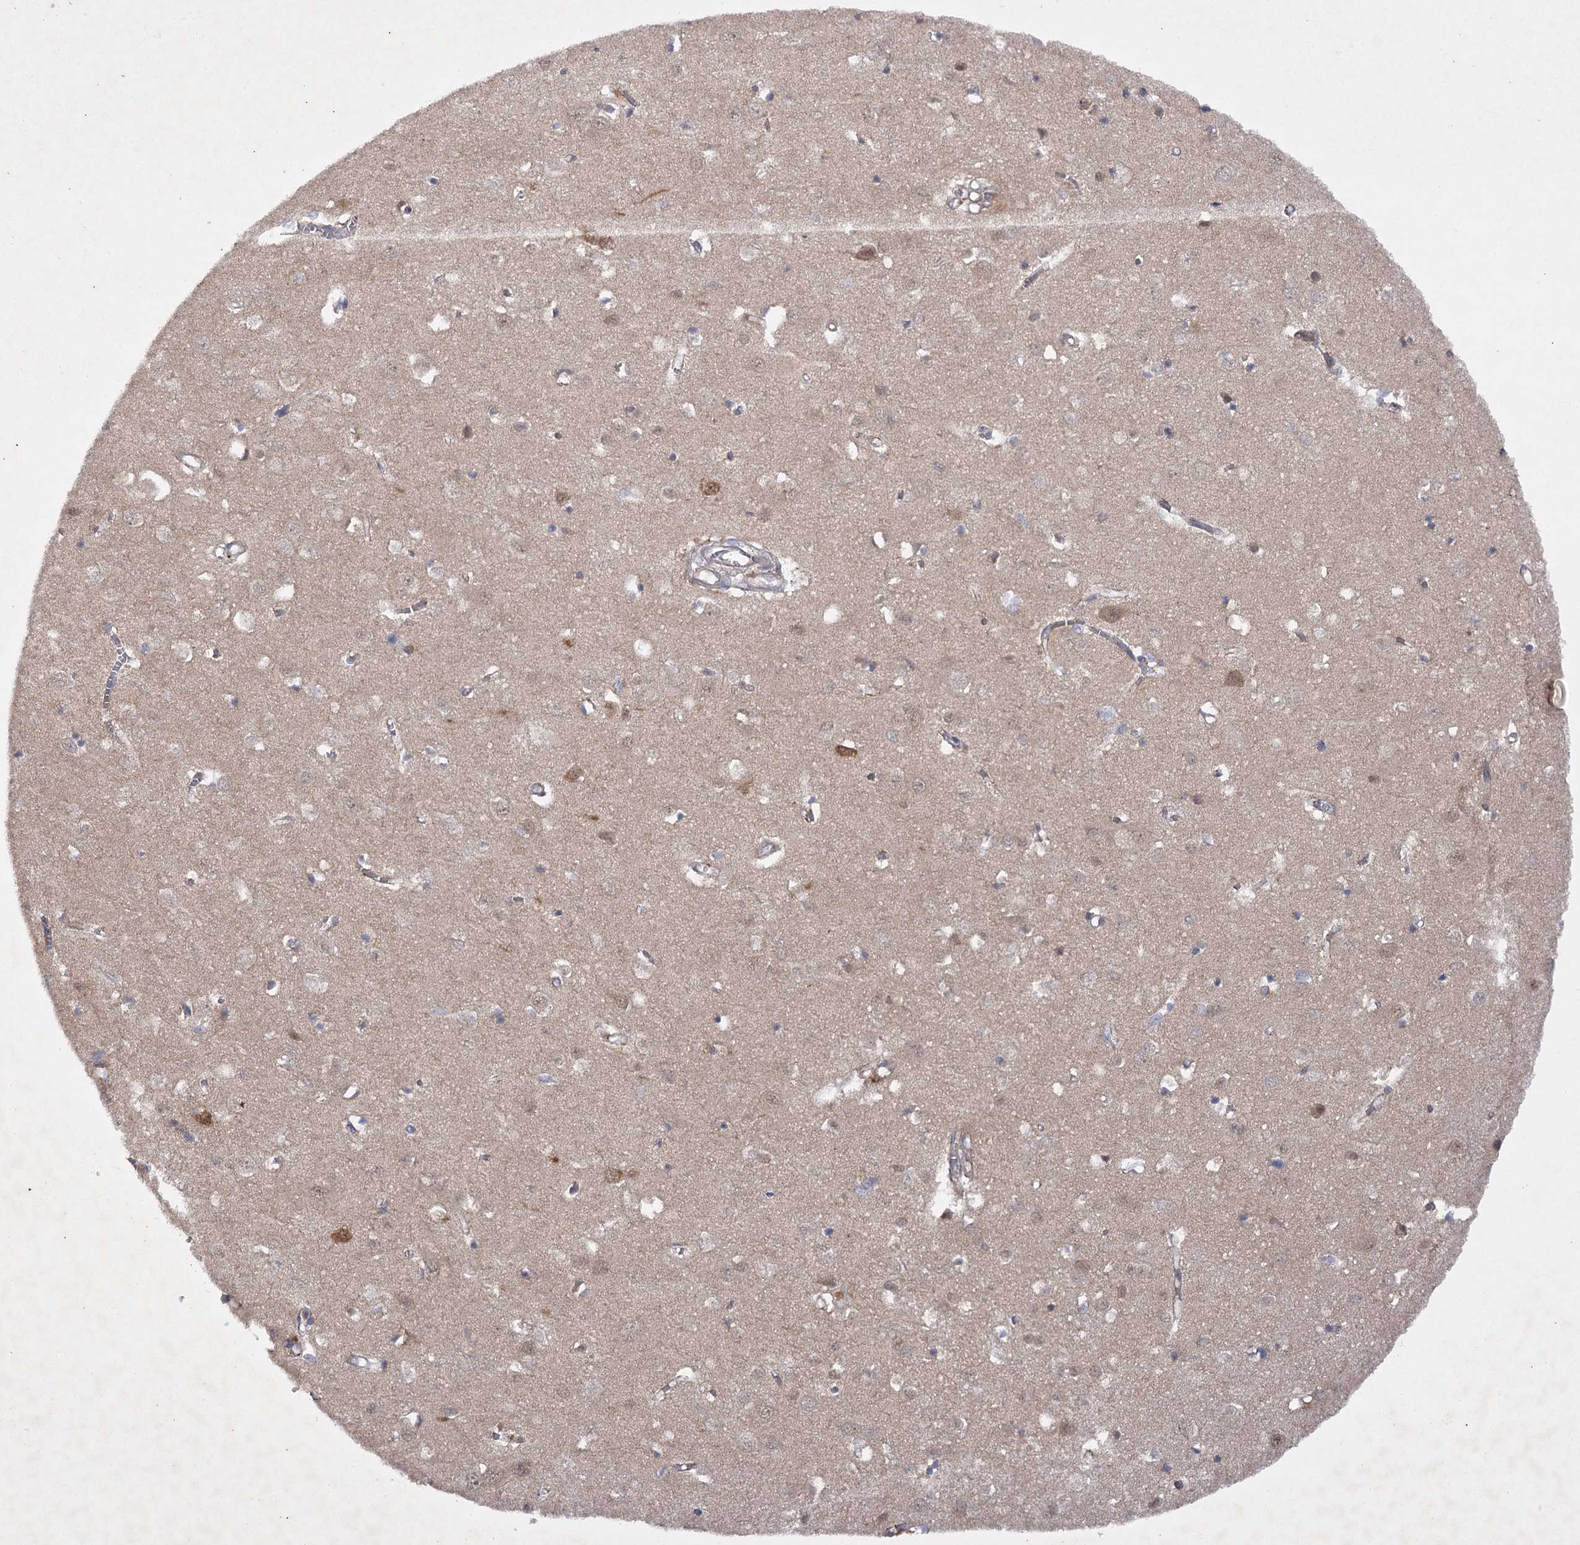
{"staining": {"intensity": "strong", "quantity": "<25%", "location": "cytoplasmic/membranous"}, "tissue": "cerebral cortex", "cell_type": "Endothelial cells", "image_type": "normal", "snomed": [{"axis": "morphology", "description": "Normal tissue, NOS"}, {"axis": "topography", "description": "Cerebral cortex"}], "caption": "Protein staining shows strong cytoplasmic/membranous staining in about <25% of endothelial cells in unremarkable cerebral cortex.", "gene": "BCR", "patient": {"sex": "female", "age": 64}}